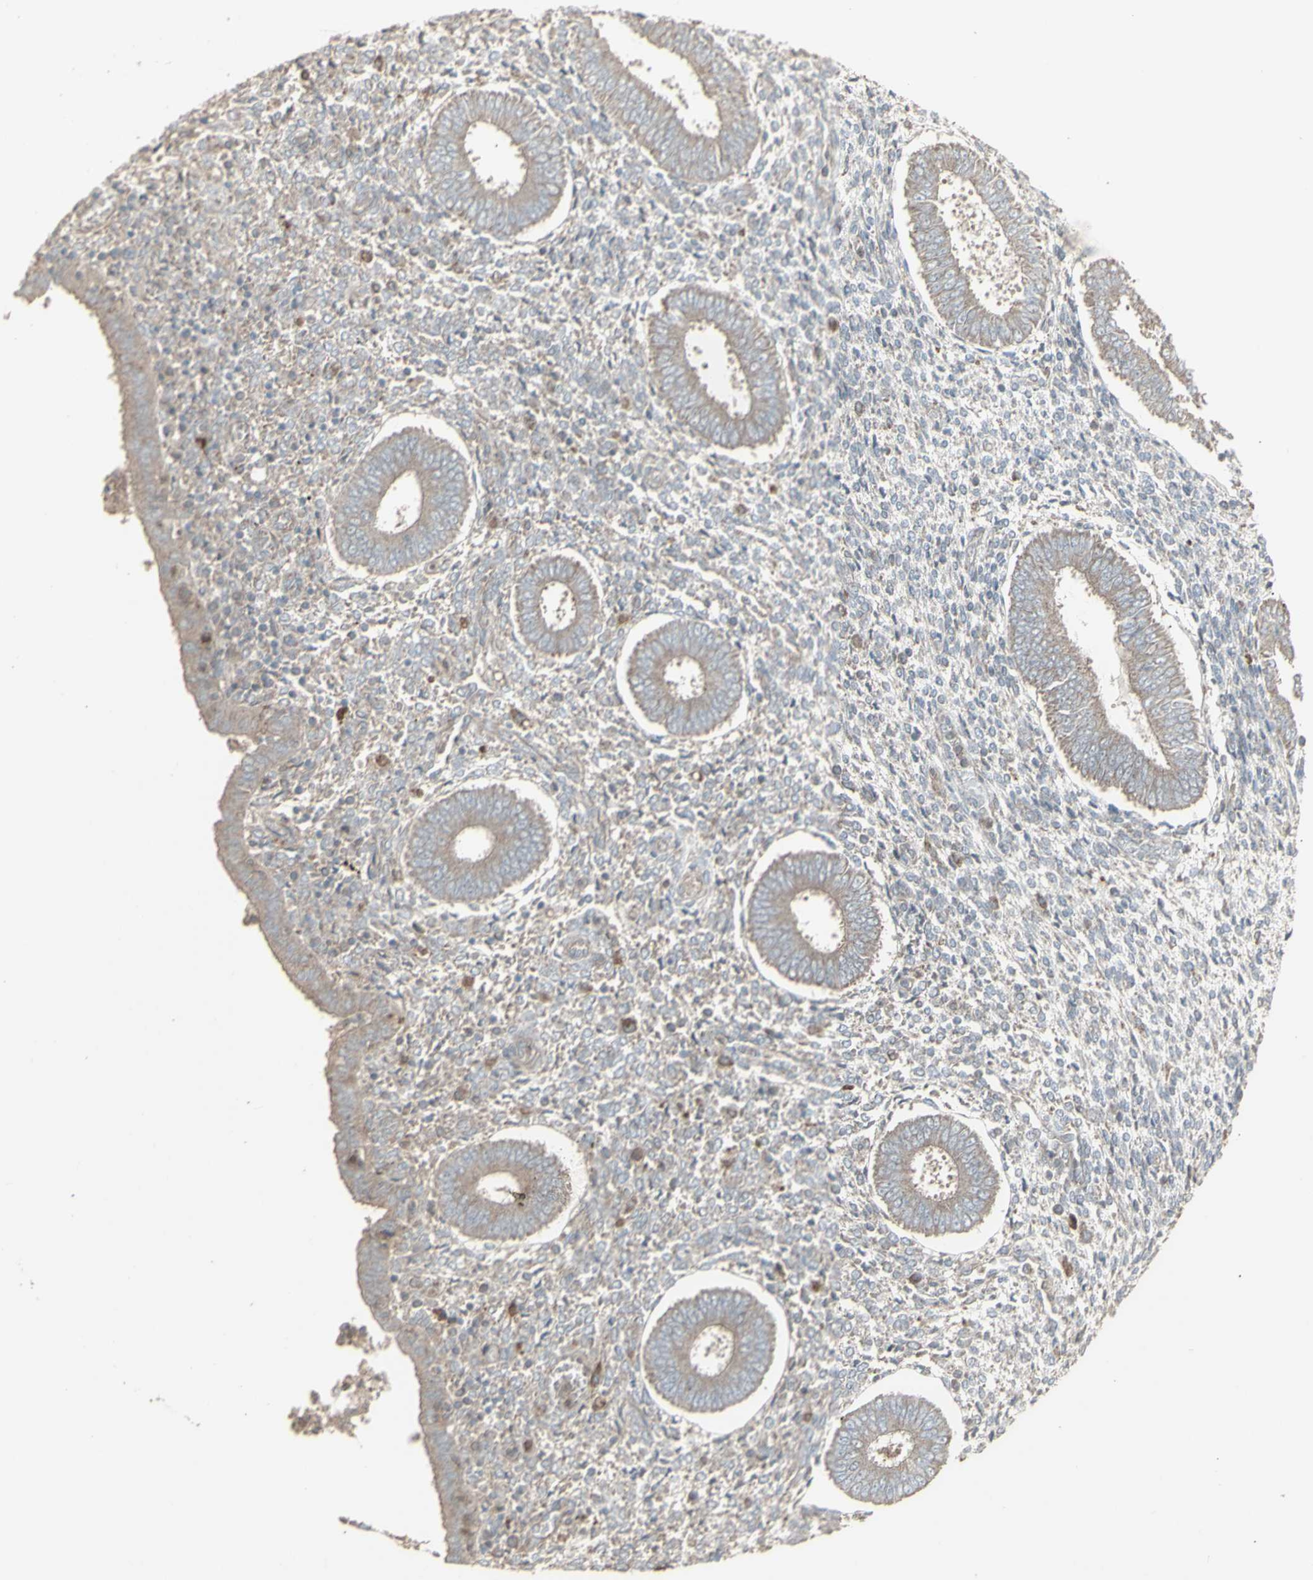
{"staining": {"intensity": "weak", "quantity": ">75%", "location": "cytoplasmic/membranous"}, "tissue": "endometrium", "cell_type": "Cells in endometrial stroma", "image_type": "normal", "snomed": [{"axis": "morphology", "description": "Normal tissue, NOS"}, {"axis": "topography", "description": "Endometrium"}], "caption": "This micrograph displays immunohistochemistry staining of unremarkable endometrium, with low weak cytoplasmic/membranous expression in about >75% of cells in endometrial stroma.", "gene": "RNASEL", "patient": {"sex": "female", "age": 35}}